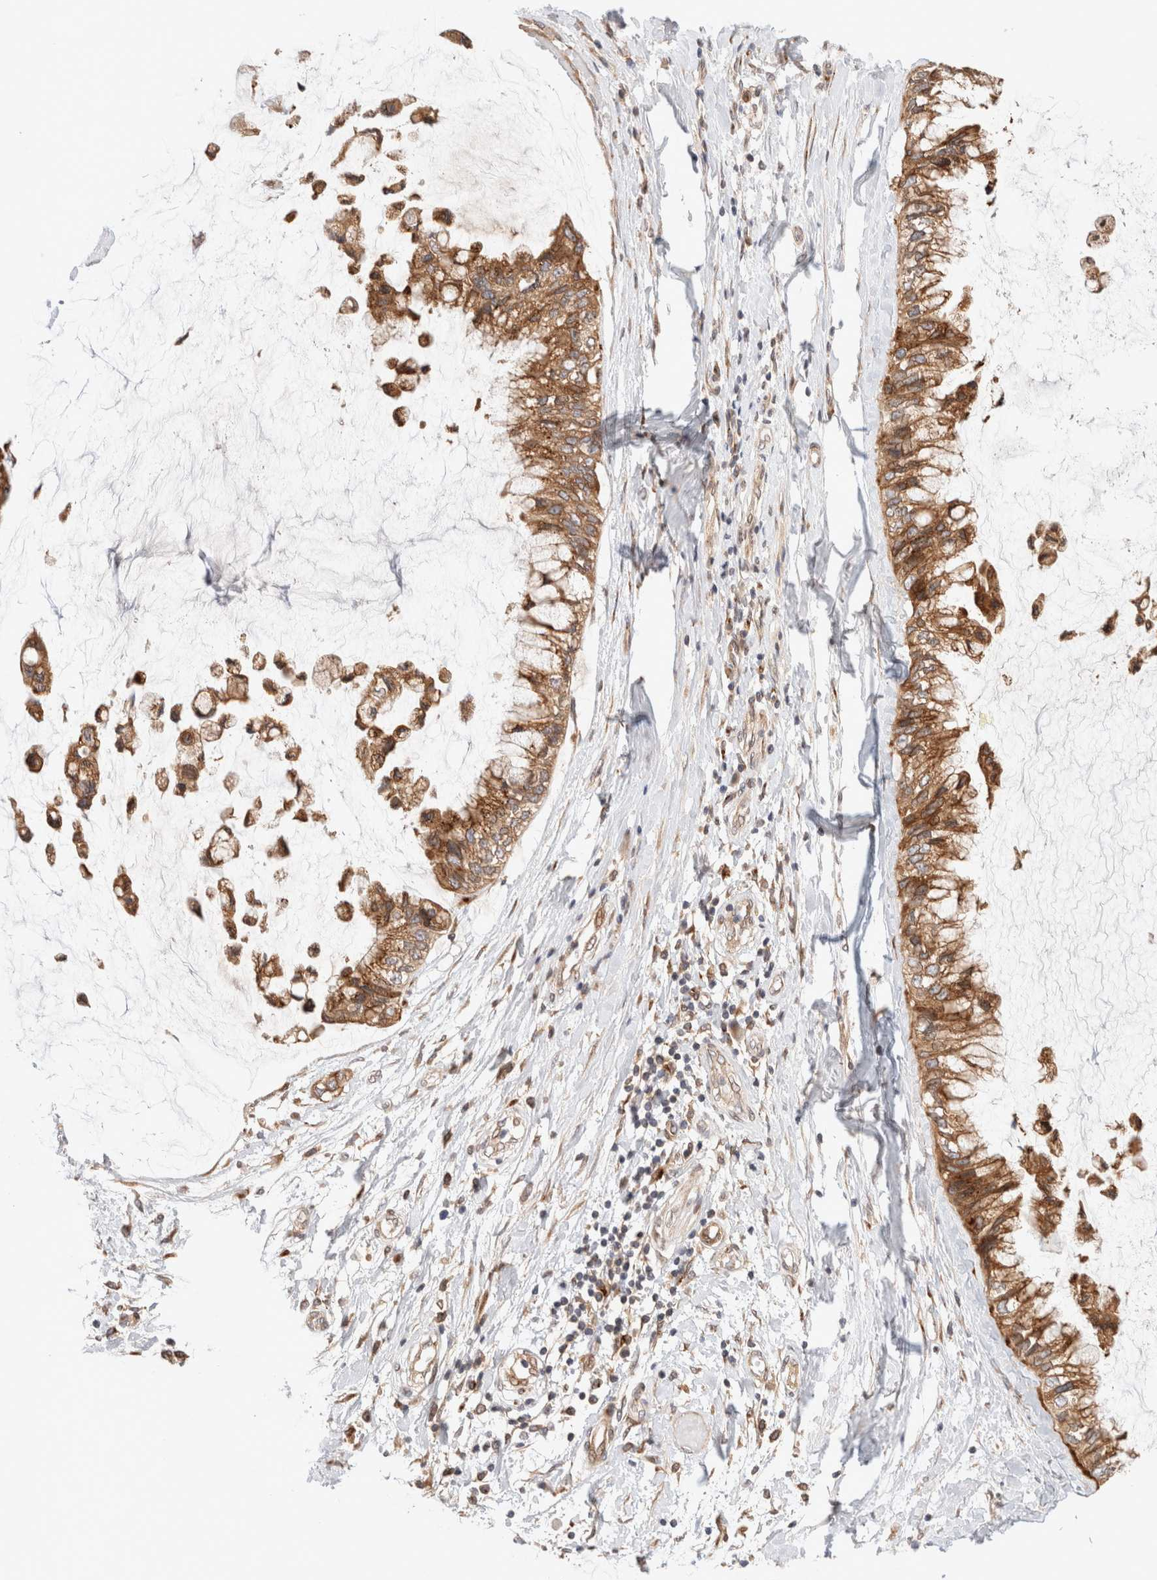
{"staining": {"intensity": "moderate", "quantity": ">75%", "location": "cytoplasmic/membranous"}, "tissue": "ovarian cancer", "cell_type": "Tumor cells", "image_type": "cancer", "snomed": [{"axis": "morphology", "description": "Cystadenocarcinoma, mucinous, NOS"}, {"axis": "topography", "description": "Ovary"}], "caption": "High-power microscopy captured an immunohistochemistry (IHC) micrograph of ovarian cancer (mucinous cystadenocarcinoma), revealing moderate cytoplasmic/membranous expression in approximately >75% of tumor cells.", "gene": "GCN1", "patient": {"sex": "female", "age": 39}}